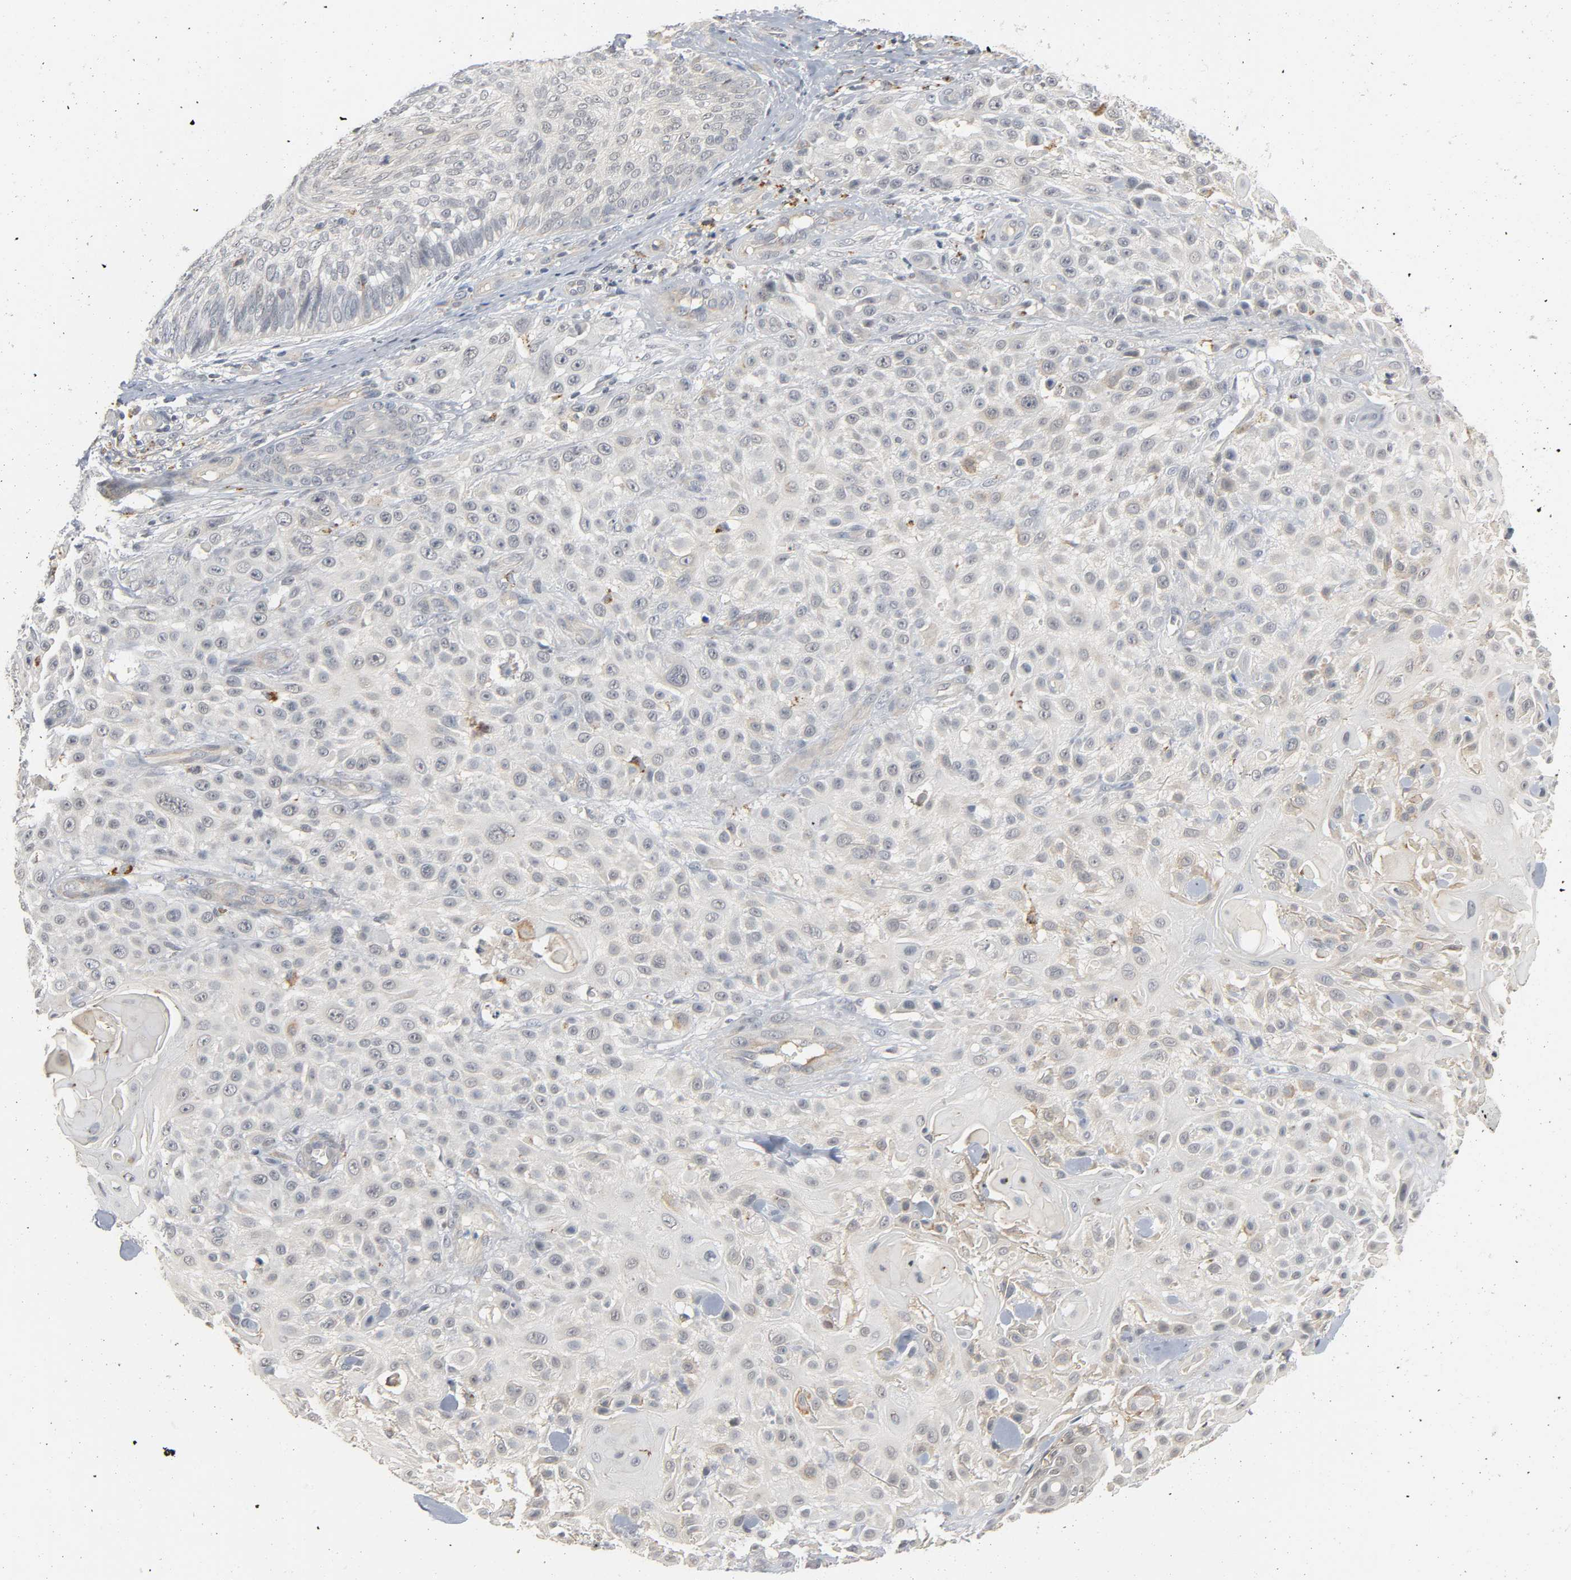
{"staining": {"intensity": "weak", "quantity": "<25%", "location": "cytoplasmic/membranous"}, "tissue": "skin cancer", "cell_type": "Tumor cells", "image_type": "cancer", "snomed": [{"axis": "morphology", "description": "Squamous cell carcinoma, NOS"}, {"axis": "topography", "description": "Skin"}], "caption": "Tumor cells are negative for brown protein staining in skin squamous cell carcinoma.", "gene": "CD4", "patient": {"sex": "female", "age": 42}}